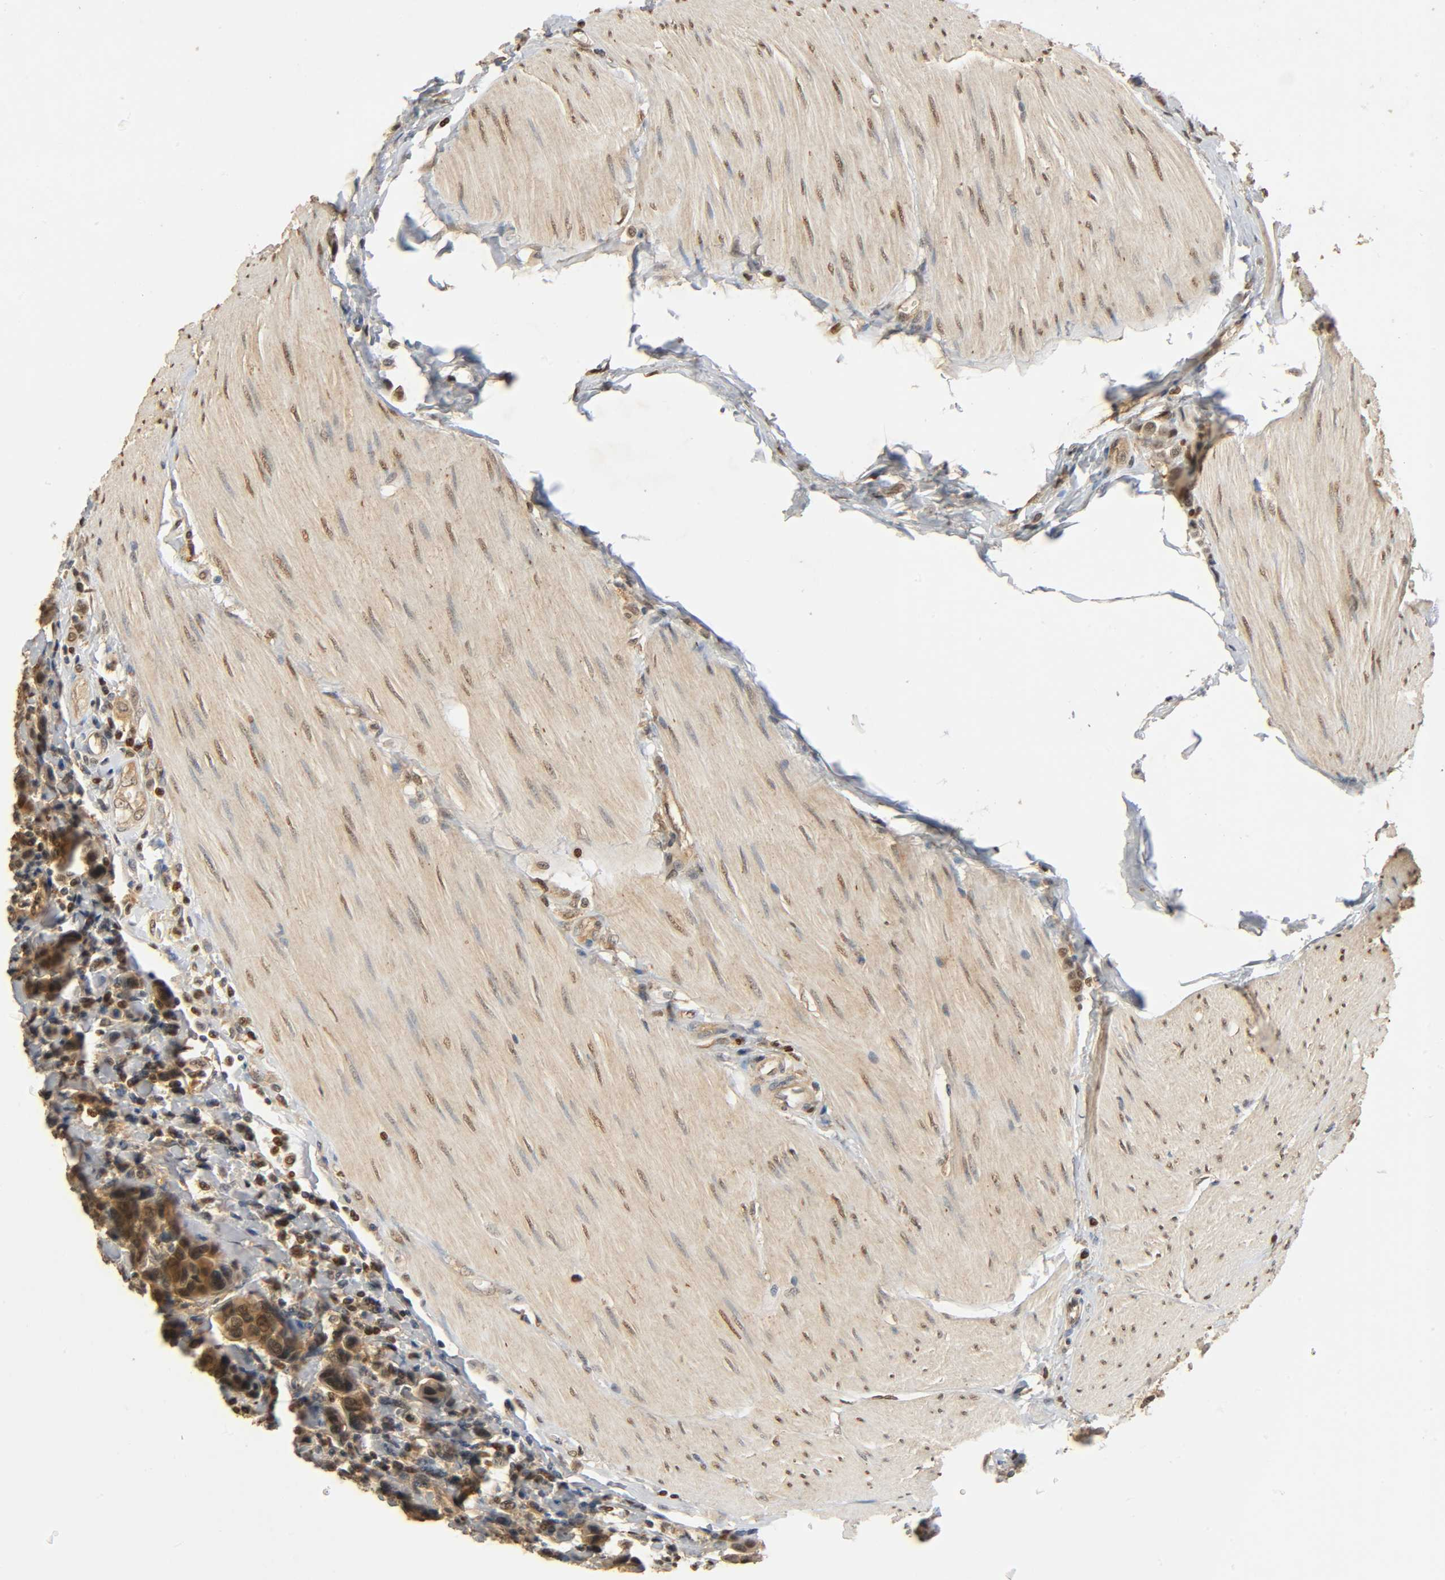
{"staining": {"intensity": "moderate", "quantity": ">75%", "location": "cytoplasmic/membranous,nuclear"}, "tissue": "urothelial cancer", "cell_type": "Tumor cells", "image_type": "cancer", "snomed": [{"axis": "morphology", "description": "Urothelial carcinoma, High grade"}, {"axis": "topography", "description": "Urinary bladder"}], "caption": "Protein expression analysis of human high-grade urothelial carcinoma reveals moderate cytoplasmic/membranous and nuclear staining in approximately >75% of tumor cells.", "gene": "ZFPM2", "patient": {"sex": "male", "age": 50}}